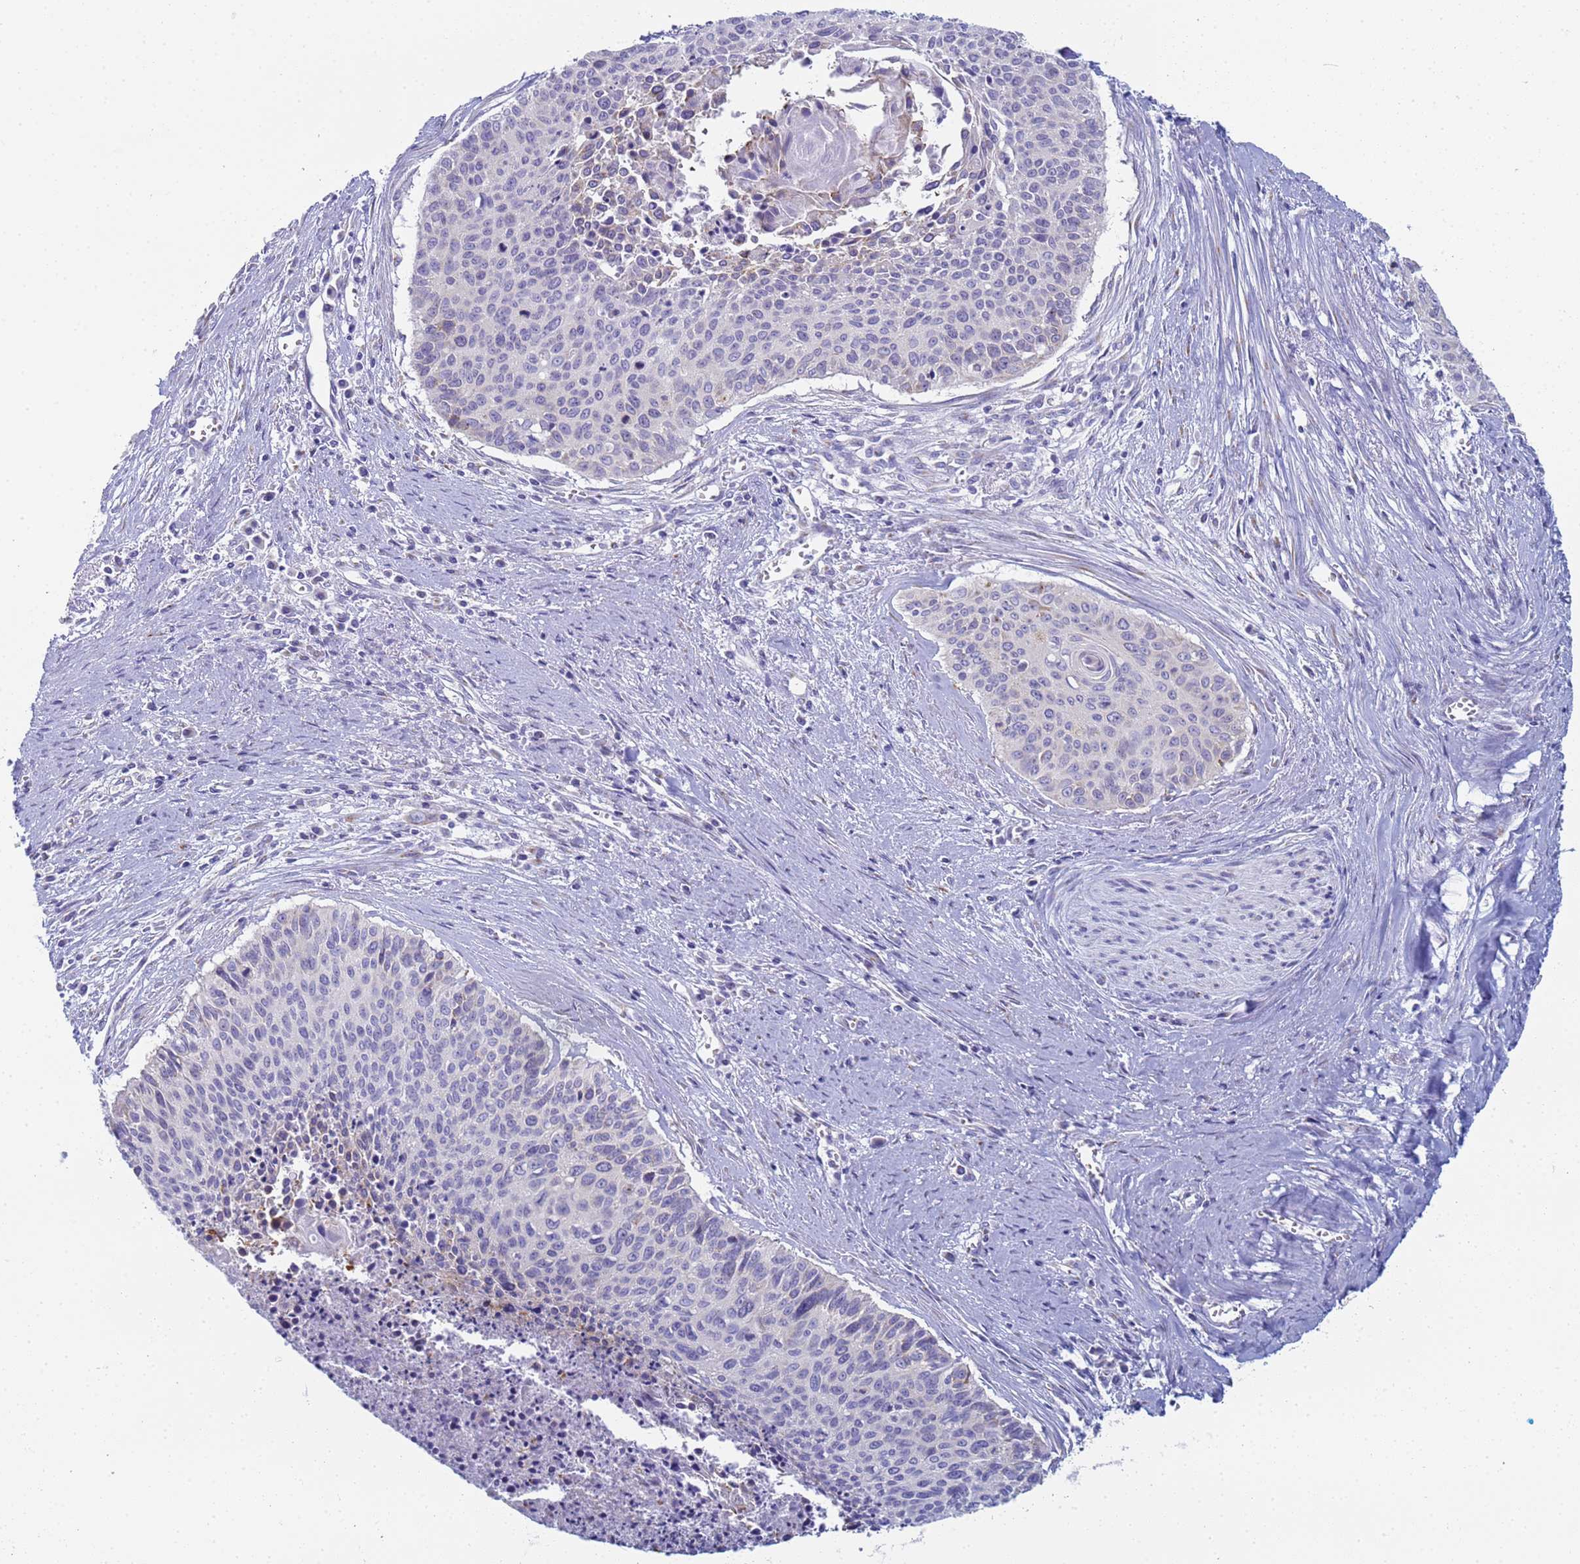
{"staining": {"intensity": "weak", "quantity": "<25%", "location": "cytoplasmic/membranous"}, "tissue": "cervical cancer", "cell_type": "Tumor cells", "image_type": "cancer", "snomed": [{"axis": "morphology", "description": "Squamous cell carcinoma, NOS"}, {"axis": "topography", "description": "Cervix"}], "caption": "Human cervical squamous cell carcinoma stained for a protein using immunohistochemistry (IHC) shows no expression in tumor cells.", "gene": "CR1", "patient": {"sex": "female", "age": 55}}